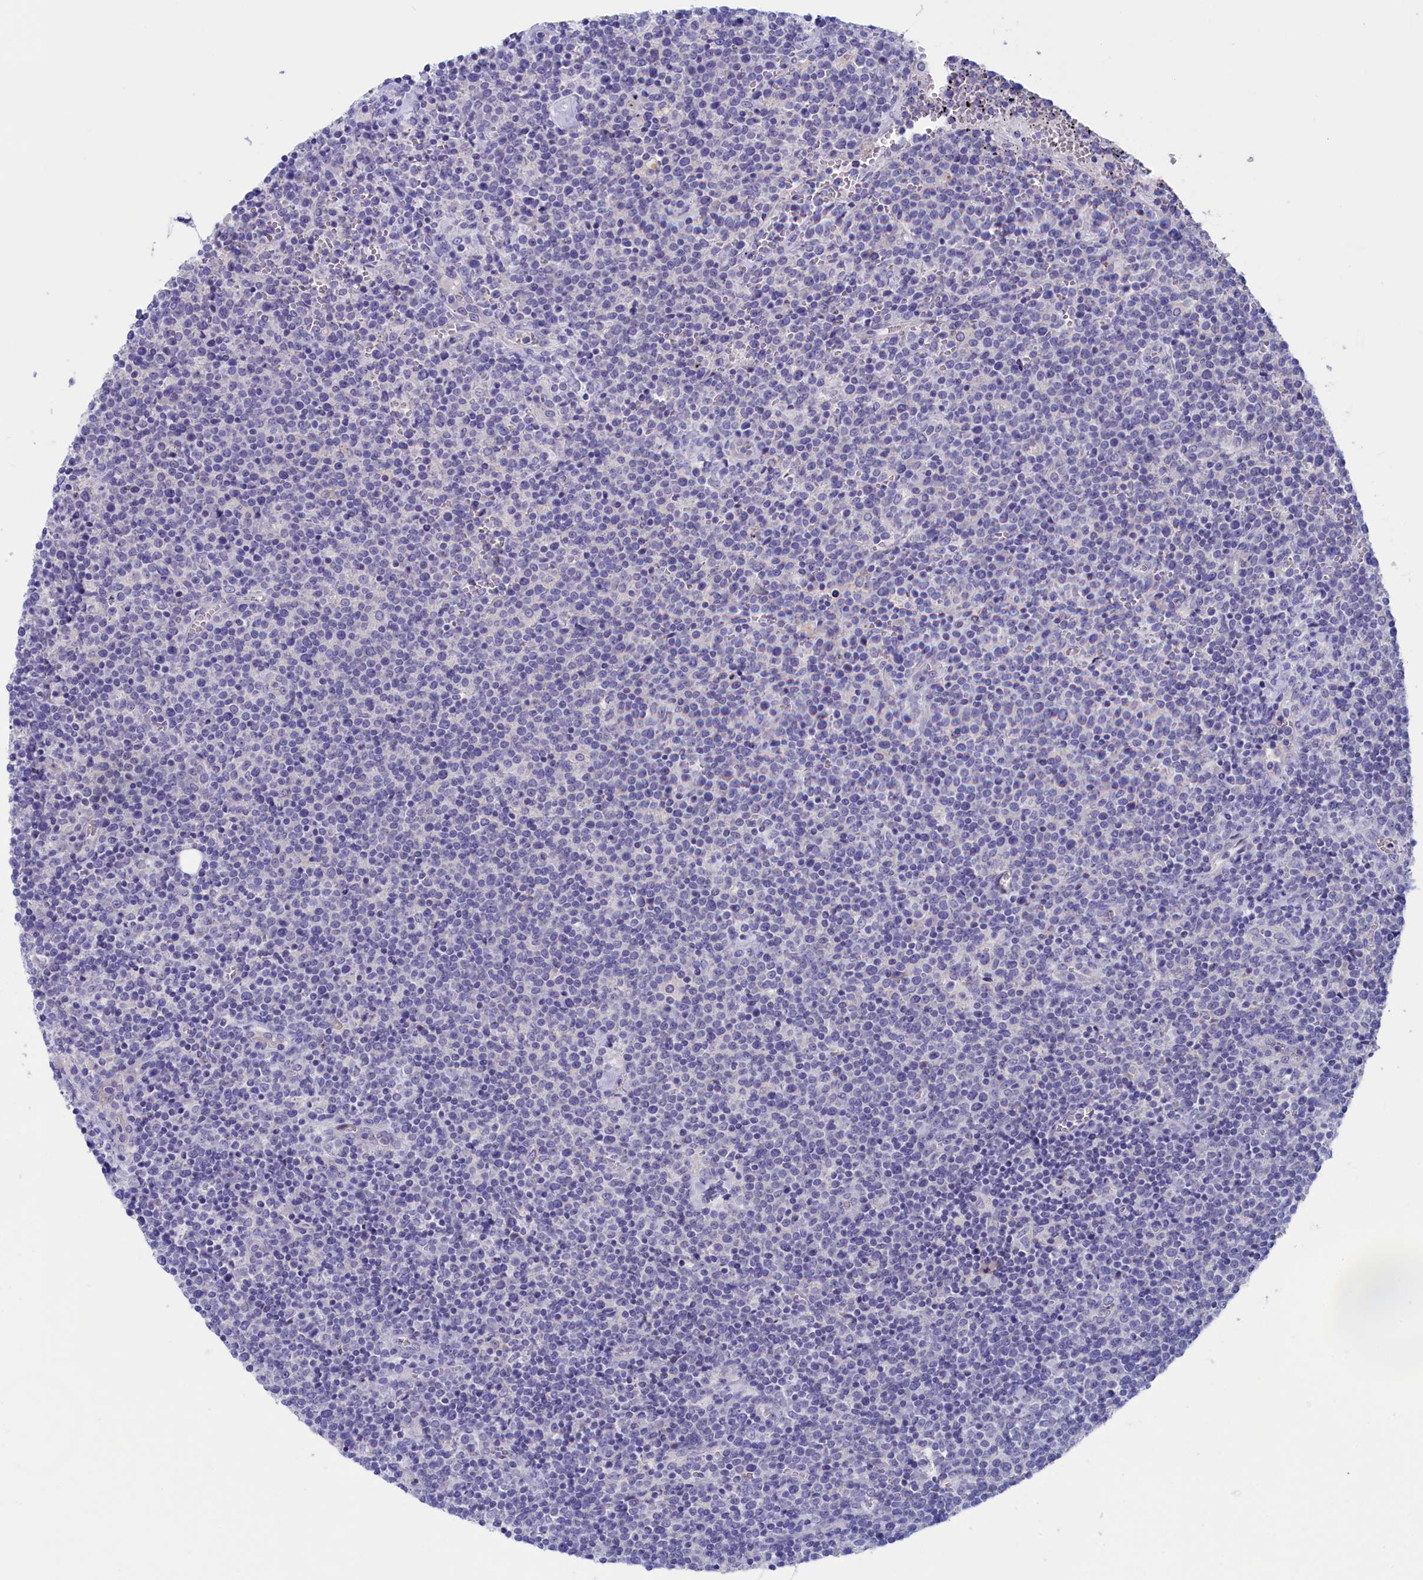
{"staining": {"intensity": "negative", "quantity": "none", "location": "none"}, "tissue": "lymphoma", "cell_type": "Tumor cells", "image_type": "cancer", "snomed": [{"axis": "morphology", "description": "Malignant lymphoma, non-Hodgkin's type, High grade"}, {"axis": "topography", "description": "Lymph node"}], "caption": "Malignant lymphoma, non-Hodgkin's type (high-grade) was stained to show a protein in brown. There is no significant staining in tumor cells.", "gene": "VPS35L", "patient": {"sex": "male", "age": 61}}